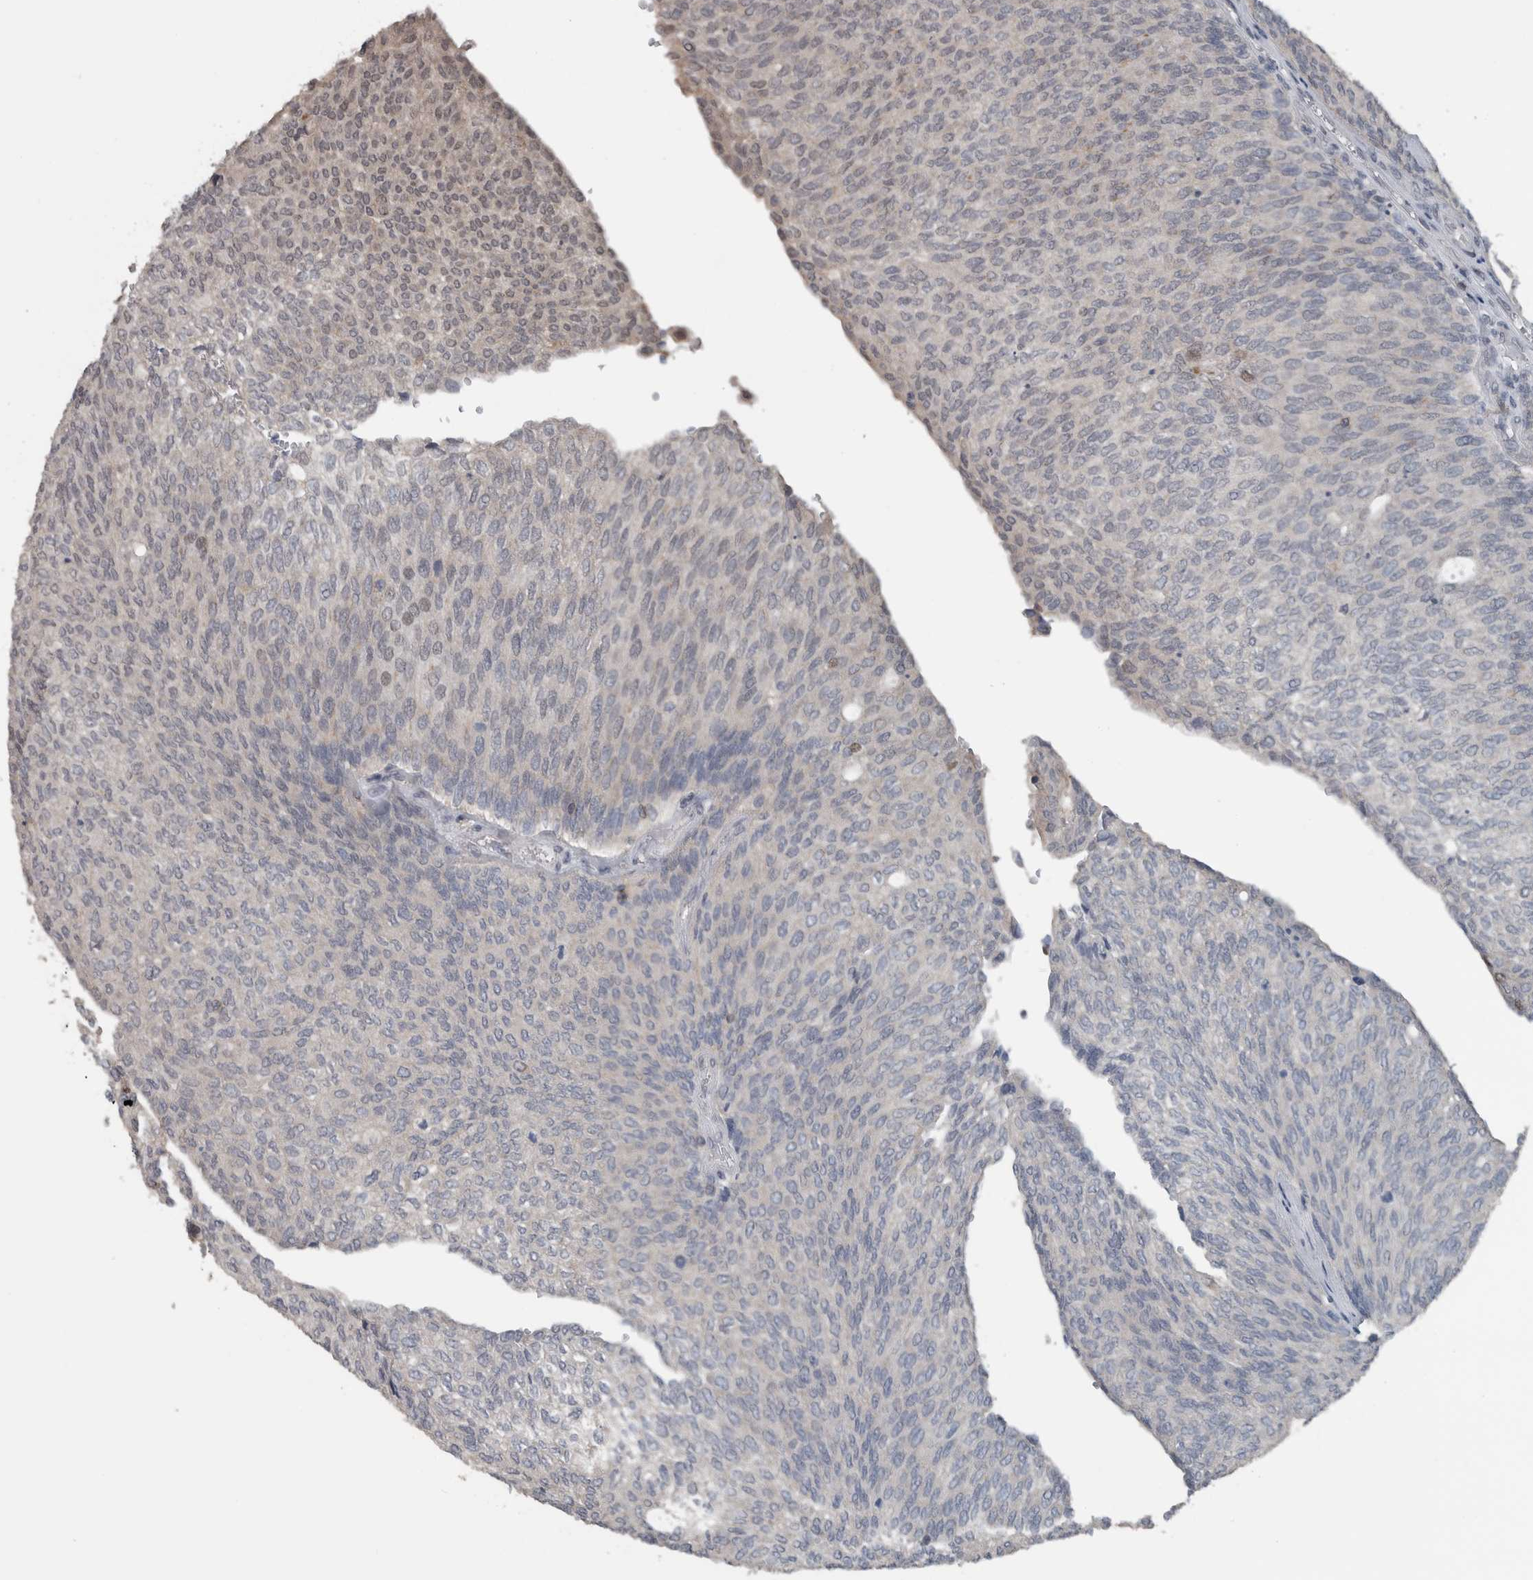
{"staining": {"intensity": "weak", "quantity": "<25%", "location": "nuclear"}, "tissue": "urothelial cancer", "cell_type": "Tumor cells", "image_type": "cancer", "snomed": [{"axis": "morphology", "description": "Urothelial carcinoma, Low grade"}, {"axis": "topography", "description": "Urinary bladder"}], "caption": "Low-grade urothelial carcinoma stained for a protein using immunohistochemistry demonstrates no expression tumor cells.", "gene": "ZBTB21", "patient": {"sex": "female", "age": 79}}